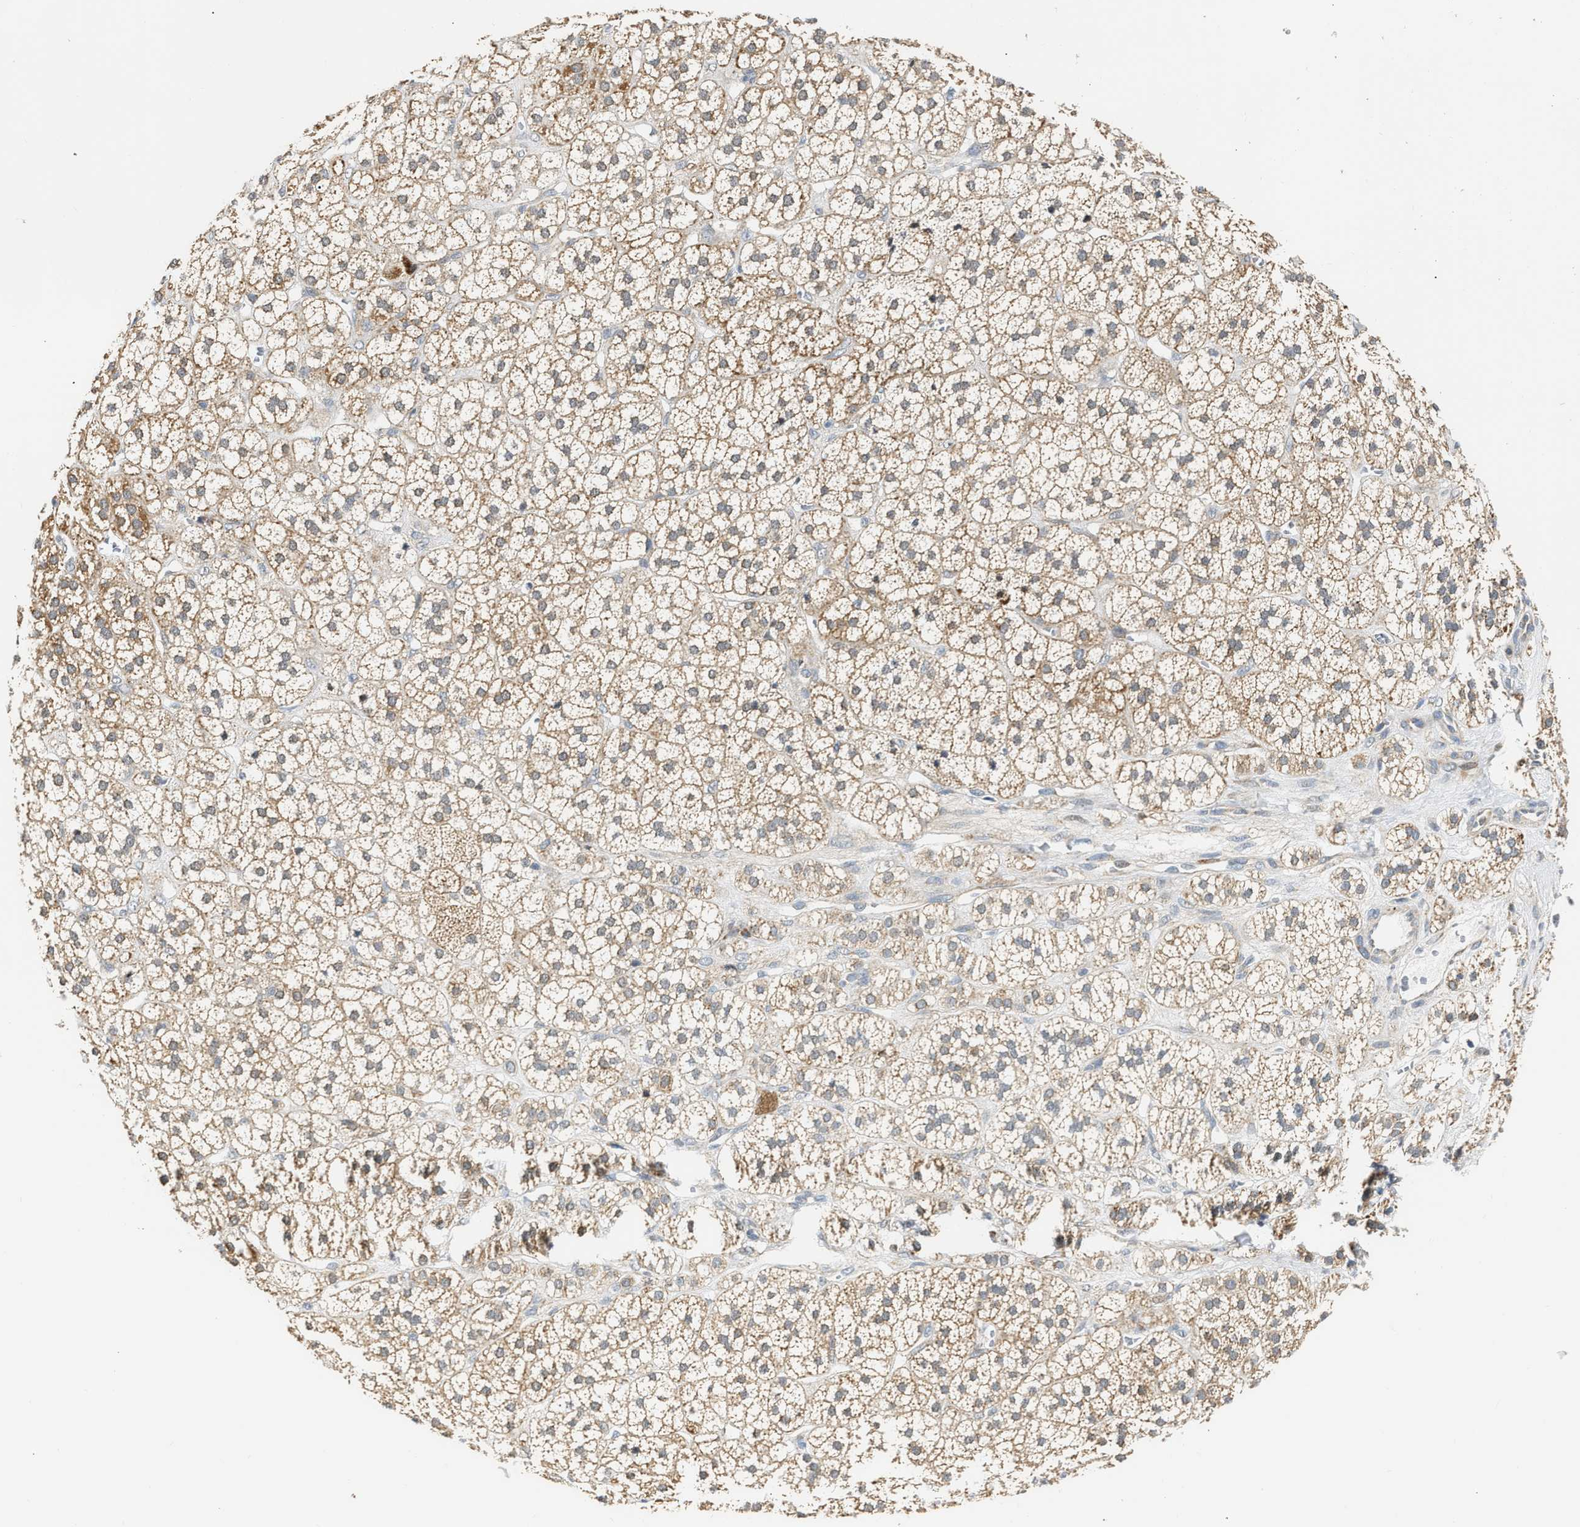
{"staining": {"intensity": "moderate", "quantity": ">75%", "location": "cytoplasmic/membranous"}, "tissue": "adrenal gland", "cell_type": "Glandular cells", "image_type": "normal", "snomed": [{"axis": "morphology", "description": "Normal tissue, NOS"}, {"axis": "topography", "description": "Adrenal gland"}], "caption": "Protein analysis of benign adrenal gland reveals moderate cytoplasmic/membranous expression in about >75% of glandular cells.", "gene": "DEPTOR", "patient": {"sex": "male", "age": 56}}